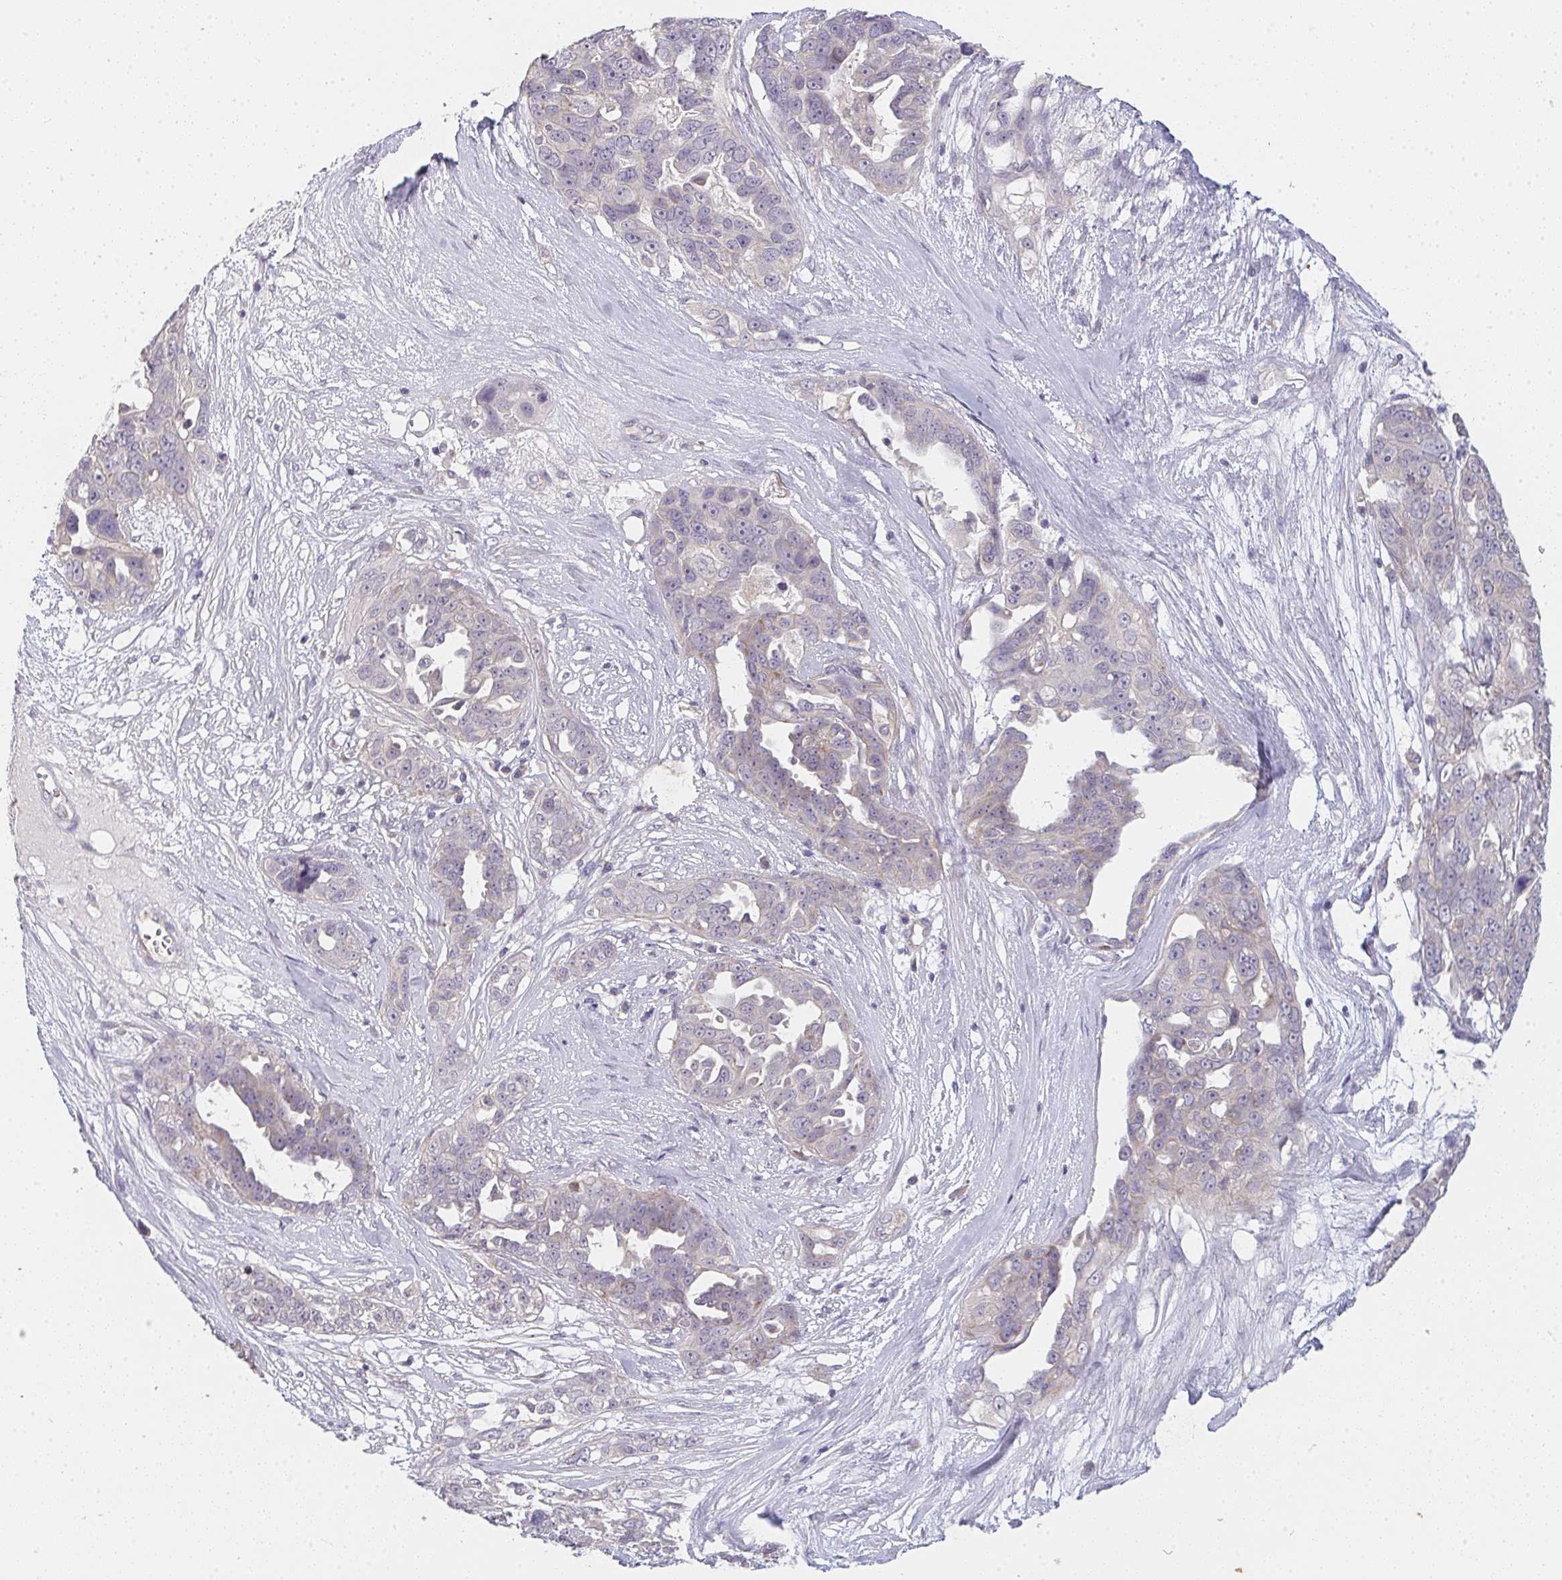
{"staining": {"intensity": "negative", "quantity": "none", "location": "none"}, "tissue": "ovarian cancer", "cell_type": "Tumor cells", "image_type": "cancer", "snomed": [{"axis": "morphology", "description": "Carcinoma, endometroid"}, {"axis": "topography", "description": "Ovary"}], "caption": "Tumor cells are negative for protein expression in human ovarian cancer. (Stains: DAB (3,3'-diaminobenzidine) IHC with hematoxylin counter stain, Microscopy: brightfield microscopy at high magnification).", "gene": "TMEM219", "patient": {"sex": "female", "age": 70}}